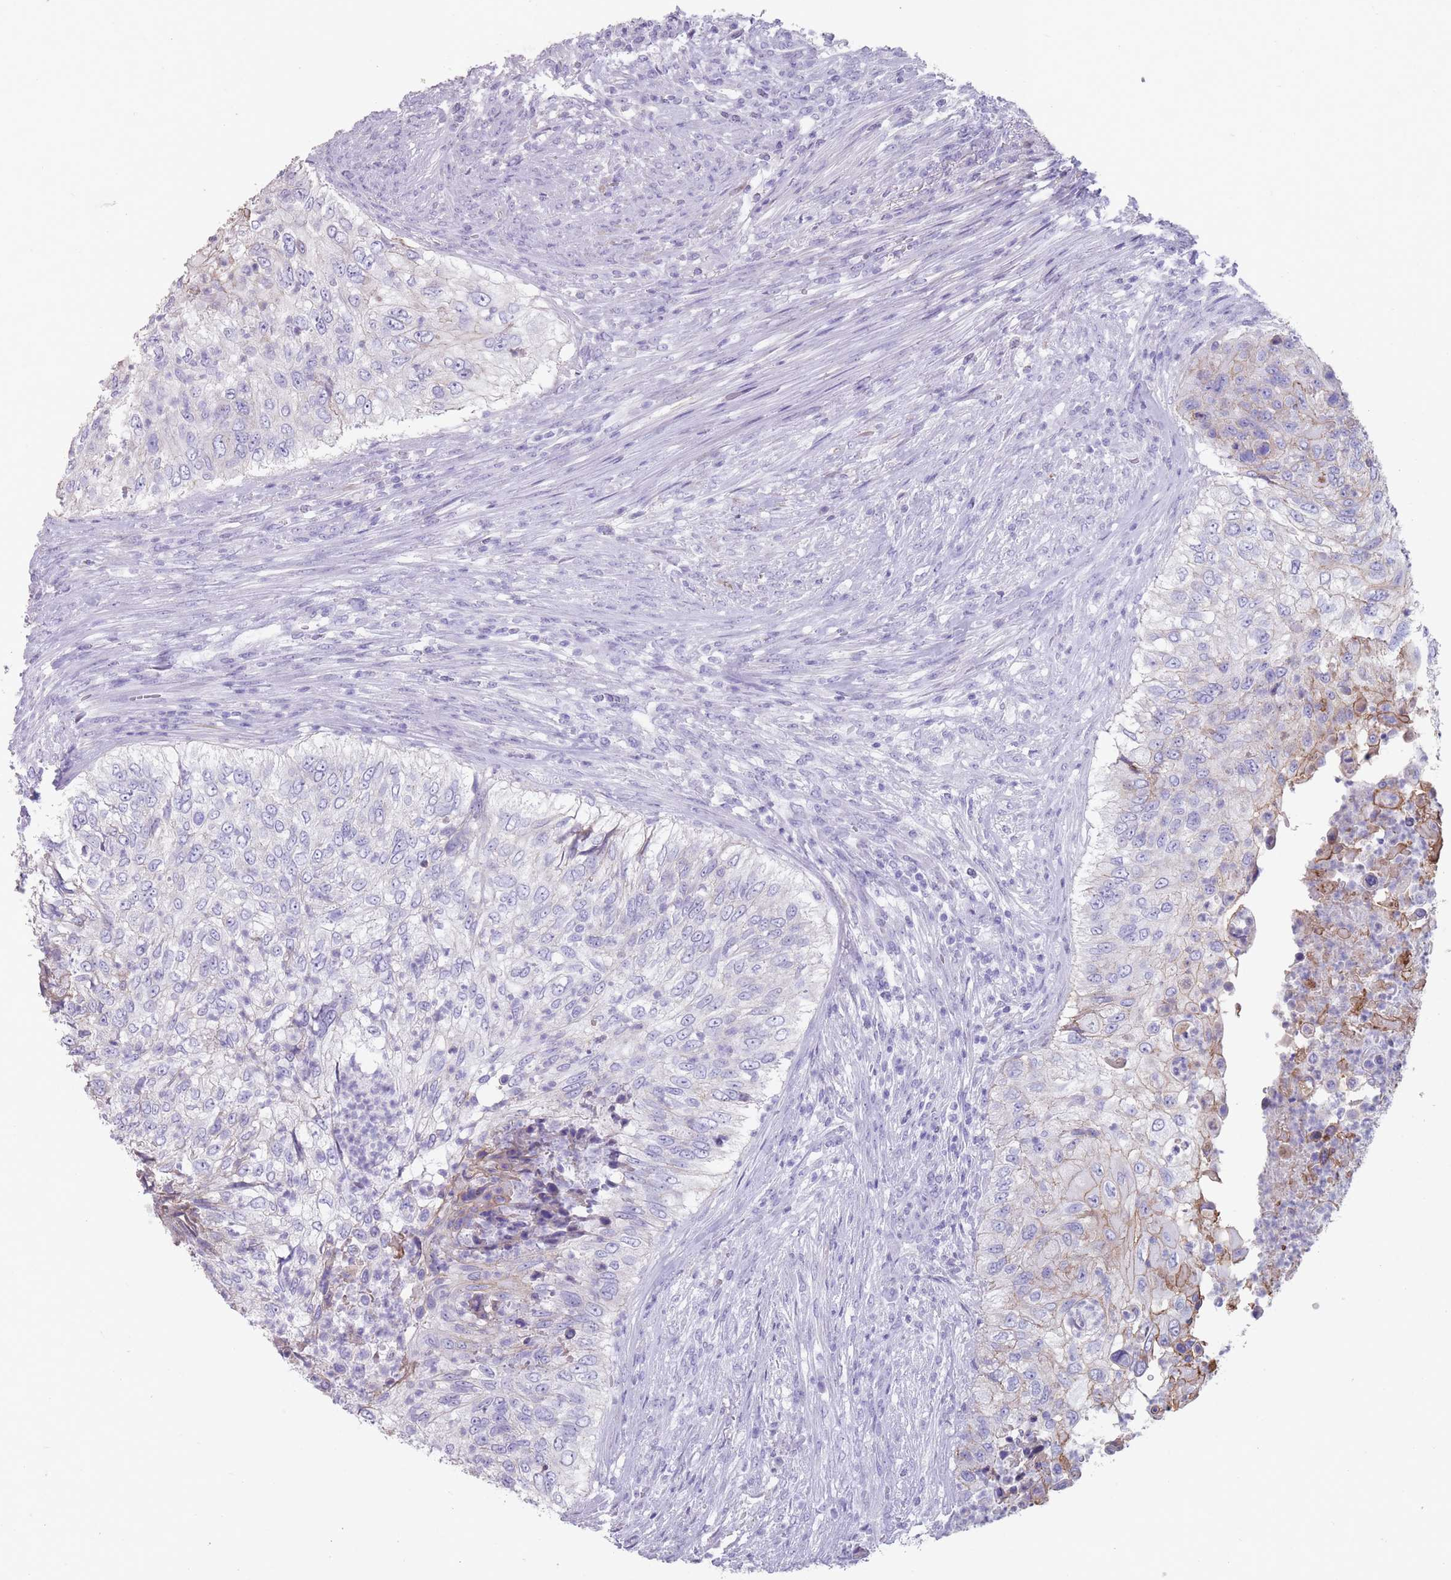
{"staining": {"intensity": "weak", "quantity": "<25%", "location": "cytoplasmic/membranous"}, "tissue": "urothelial cancer", "cell_type": "Tumor cells", "image_type": "cancer", "snomed": [{"axis": "morphology", "description": "Urothelial carcinoma, High grade"}, {"axis": "topography", "description": "Urinary bladder"}], "caption": "Tumor cells show no significant positivity in urothelial cancer.", "gene": "RHBG", "patient": {"sex": "female", "age": 60}}